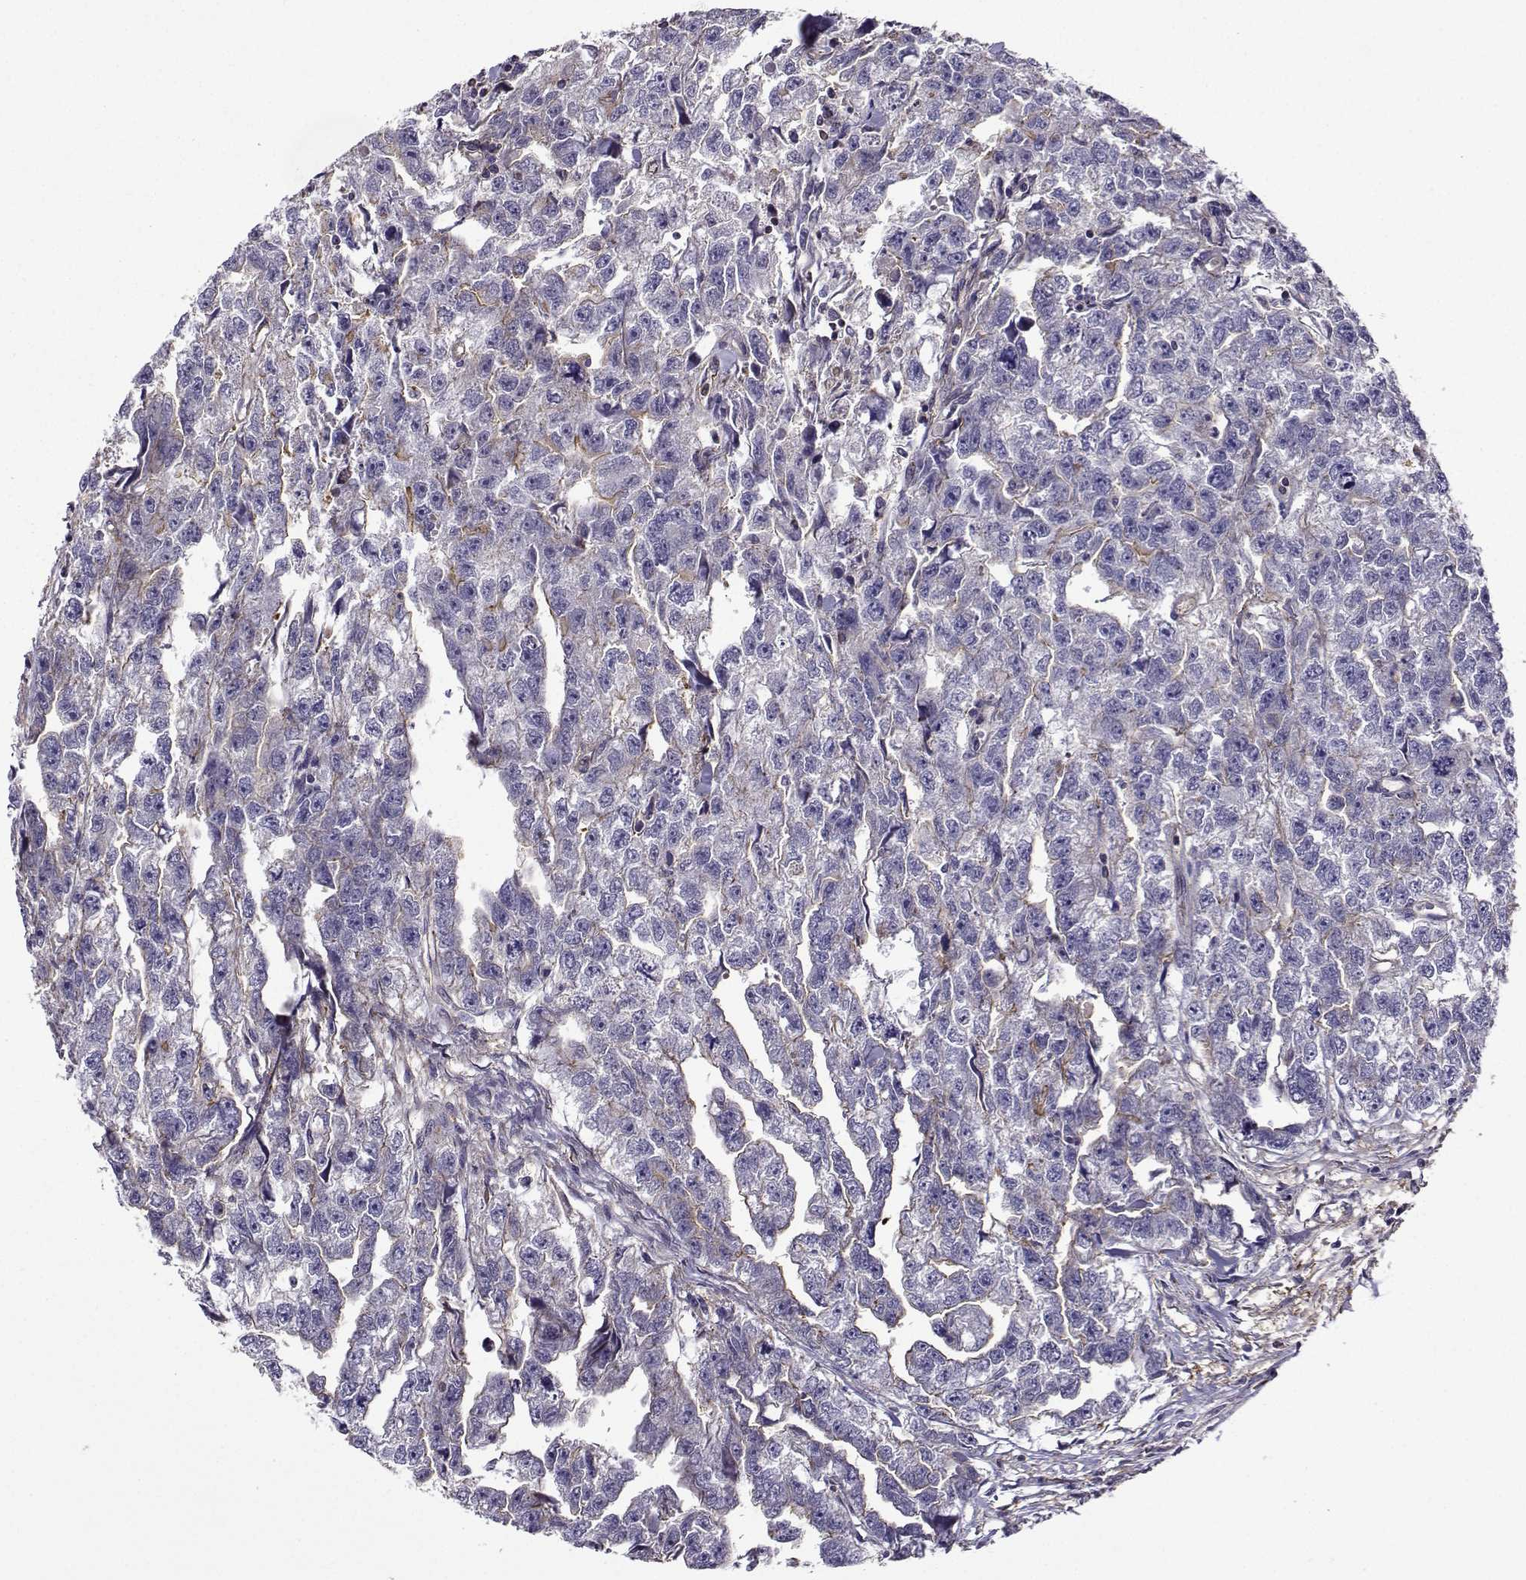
{"staining": {"intensity": "negative", "quantity": "none", "location": "none"}, "tissue": "testis cancer", "cell_type": "Tumor cells", "image_type": "cancer", "snomed": [{"axis": "morphology", "description": "Carcinoma, Embryonal, NOS"}, {"axis": "morphology", "description": "Teratoma, malignant, NOS"}, {"axis": "topography", "description": "Testis"}], "caption": "An image of testis cancer (malignant teratoma) stained for a protein reveals no brown staining in tumor cells.", "gene": "ITGB8", "patient": {"sex": "male", "age": 44}}